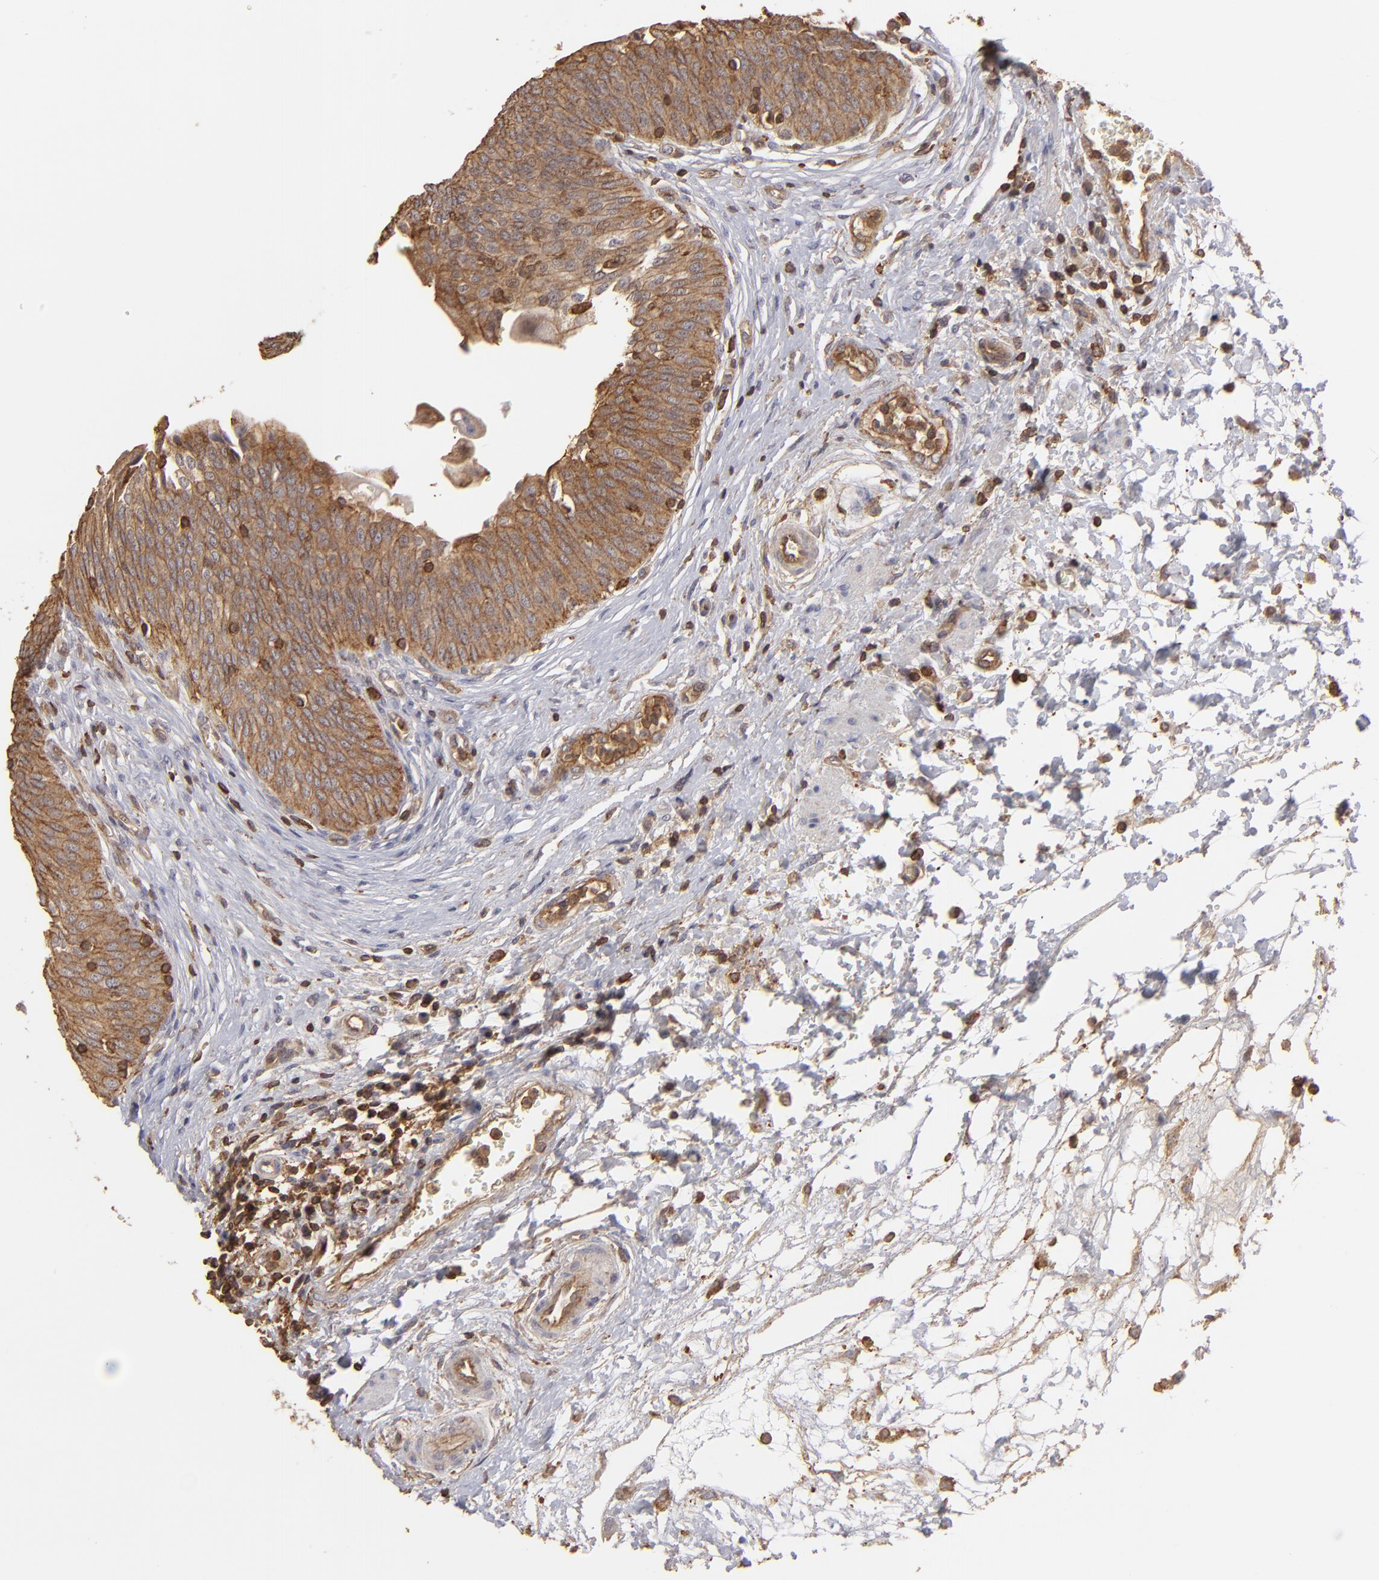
{"staining": {"intensity": "moderate", "quantity": ">75%", "location": "cytoplasmic/membranous"}, "tissue": "urinary bladder", "cell_type": "Urothelial cells", "image_type": "normal", "snomed": [{"axis": "morphology", "description": "Normal tissue, NOS"}, {"axis": "topography", "description": "Smooth muscle"}, {"axis": "topography", "description": "Urinary bladder"}], "caption": "Immunohistochemical staining of unremarkable human urinary bladder shows moderate cytoplasmic/membranous protein positivity in approximately >75% of urothelial cells. Immunohistochemistry (ihc) stains the protein of interest in brown and the nuclei are stained blue.", "gene": "ACTB", "patient": {"sex": "male", "age": 35}}